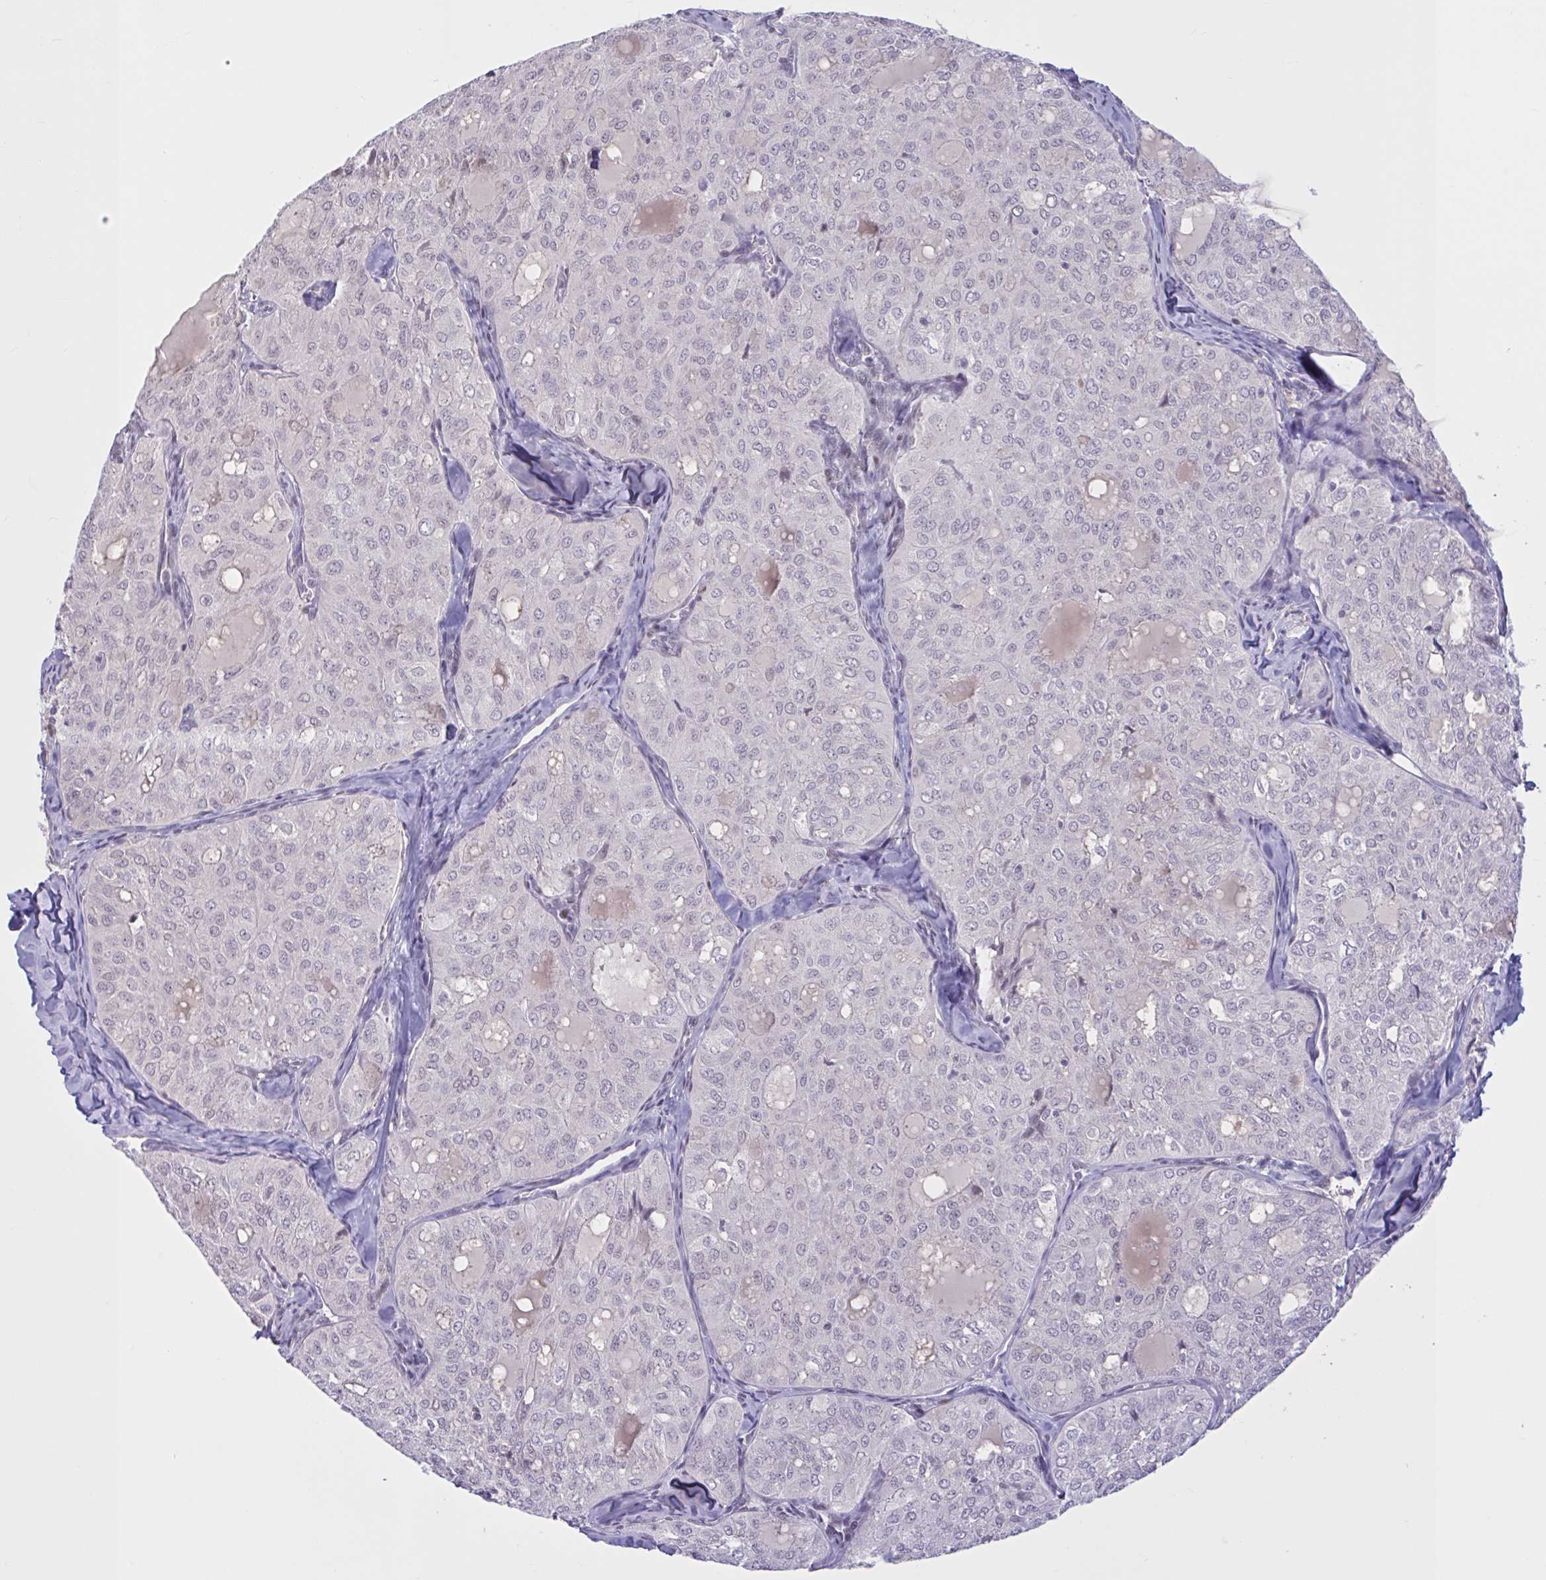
{"staining": {"intensity": "negative", "quantity": "none", "location": "none"}, "tissue": "thyroid cancer", "cell_type": "Tumor cells", "image_type": "cancer", "snomed": [{"axis": "morphology", "description": "Follicular adenoma carcinoma, NOS"}, {"axis": "topography", "description": "Thyroid gland"}], "caption": "DAB (3,3'-diaminobenzidine) immunohistochemical staining of human thyroid cancer reveals no significant positivity in tumor cells.", "gene": "RBL1", "patient": {"sex": "male", "age": 75}}